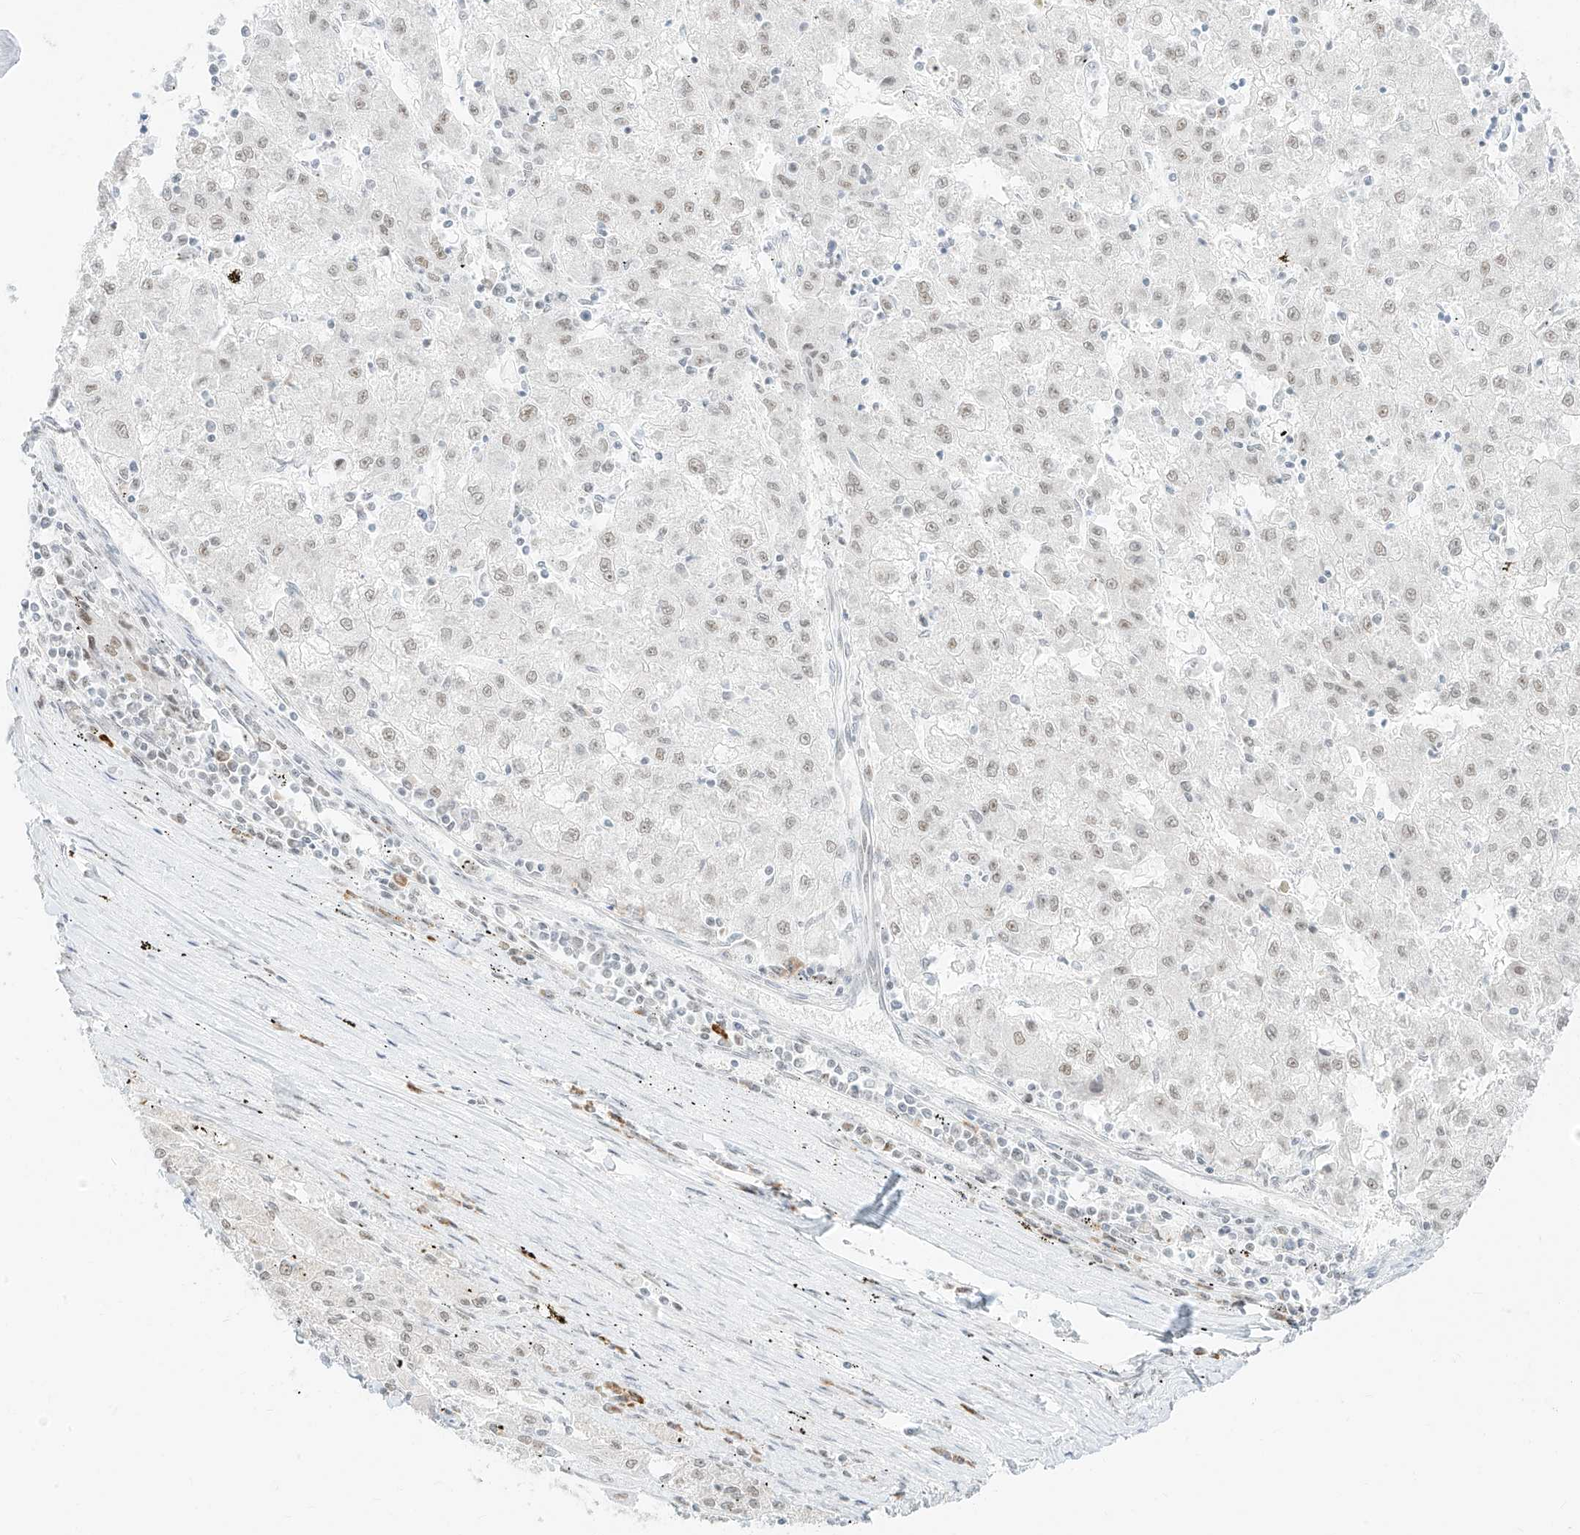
{"staining": {"intensity": "weak", "quantity": "25%-75%", "location": "nuclear"}, "tissue": "liver cancer", "cell_type": "Tumor cells", "image_type": "cancer", "snomed": [{"axis": "morphology", "description": "Carcinoma, Hepatocellular, NOS"}, {"axis": "topography", "description": "Liver"}], "caption": "Immunohistochemistry (DAB (3,3'-diaminobenzidine)) staining of liver cancer (hepatocellular carcinoma) demonstrates weak nuclear protein positivity in about 25%-75% of tumor cells.", "gene": "SUPT5H", "patient": {"sex": "male", "age": 72}}